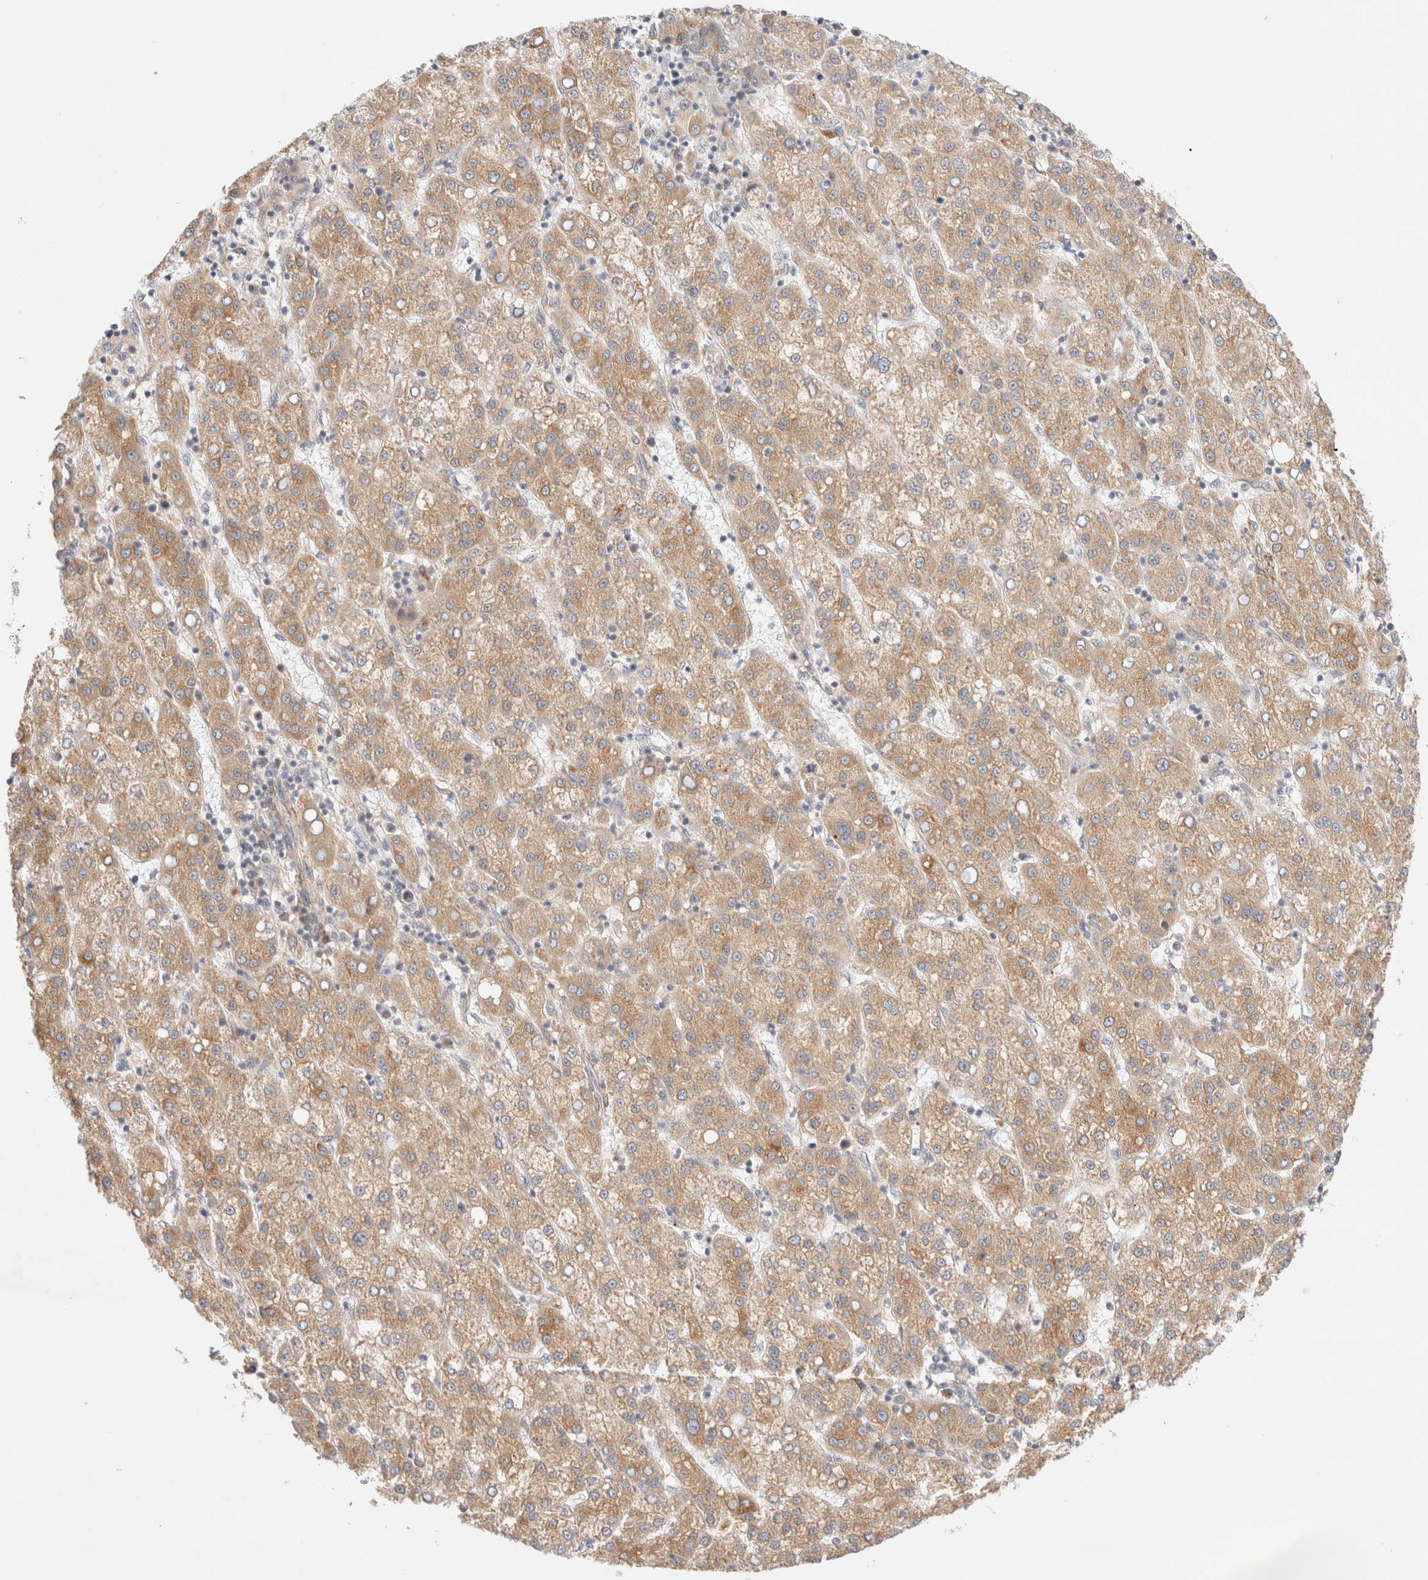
{"staining": {"intensity": "moderate", "quantity": ">75%", "location": "cytoplasmic/membranous"}, "tissue": "liver cancer", "cell_type": "Tumor cells", "image_type": "cancer", "snomed": [{"axis": "morphology", "description": "Carcinoma, Hepatocellular, NOS"}, {"axis": "topography", "description": "Liver"}], "caption": "IHC micrograph of neoplastic tissue: hepatocellular carcinoma (liver) stained using immunohistochemistry reveals medium levels of moderate protein expression localized specifically in the cytoplasmic/membranous of tumor cells, appearing as a cytoplasmic/membranous brown color.", "gene": "RRP15", "patient": {"sex": "female", "age": 58}}